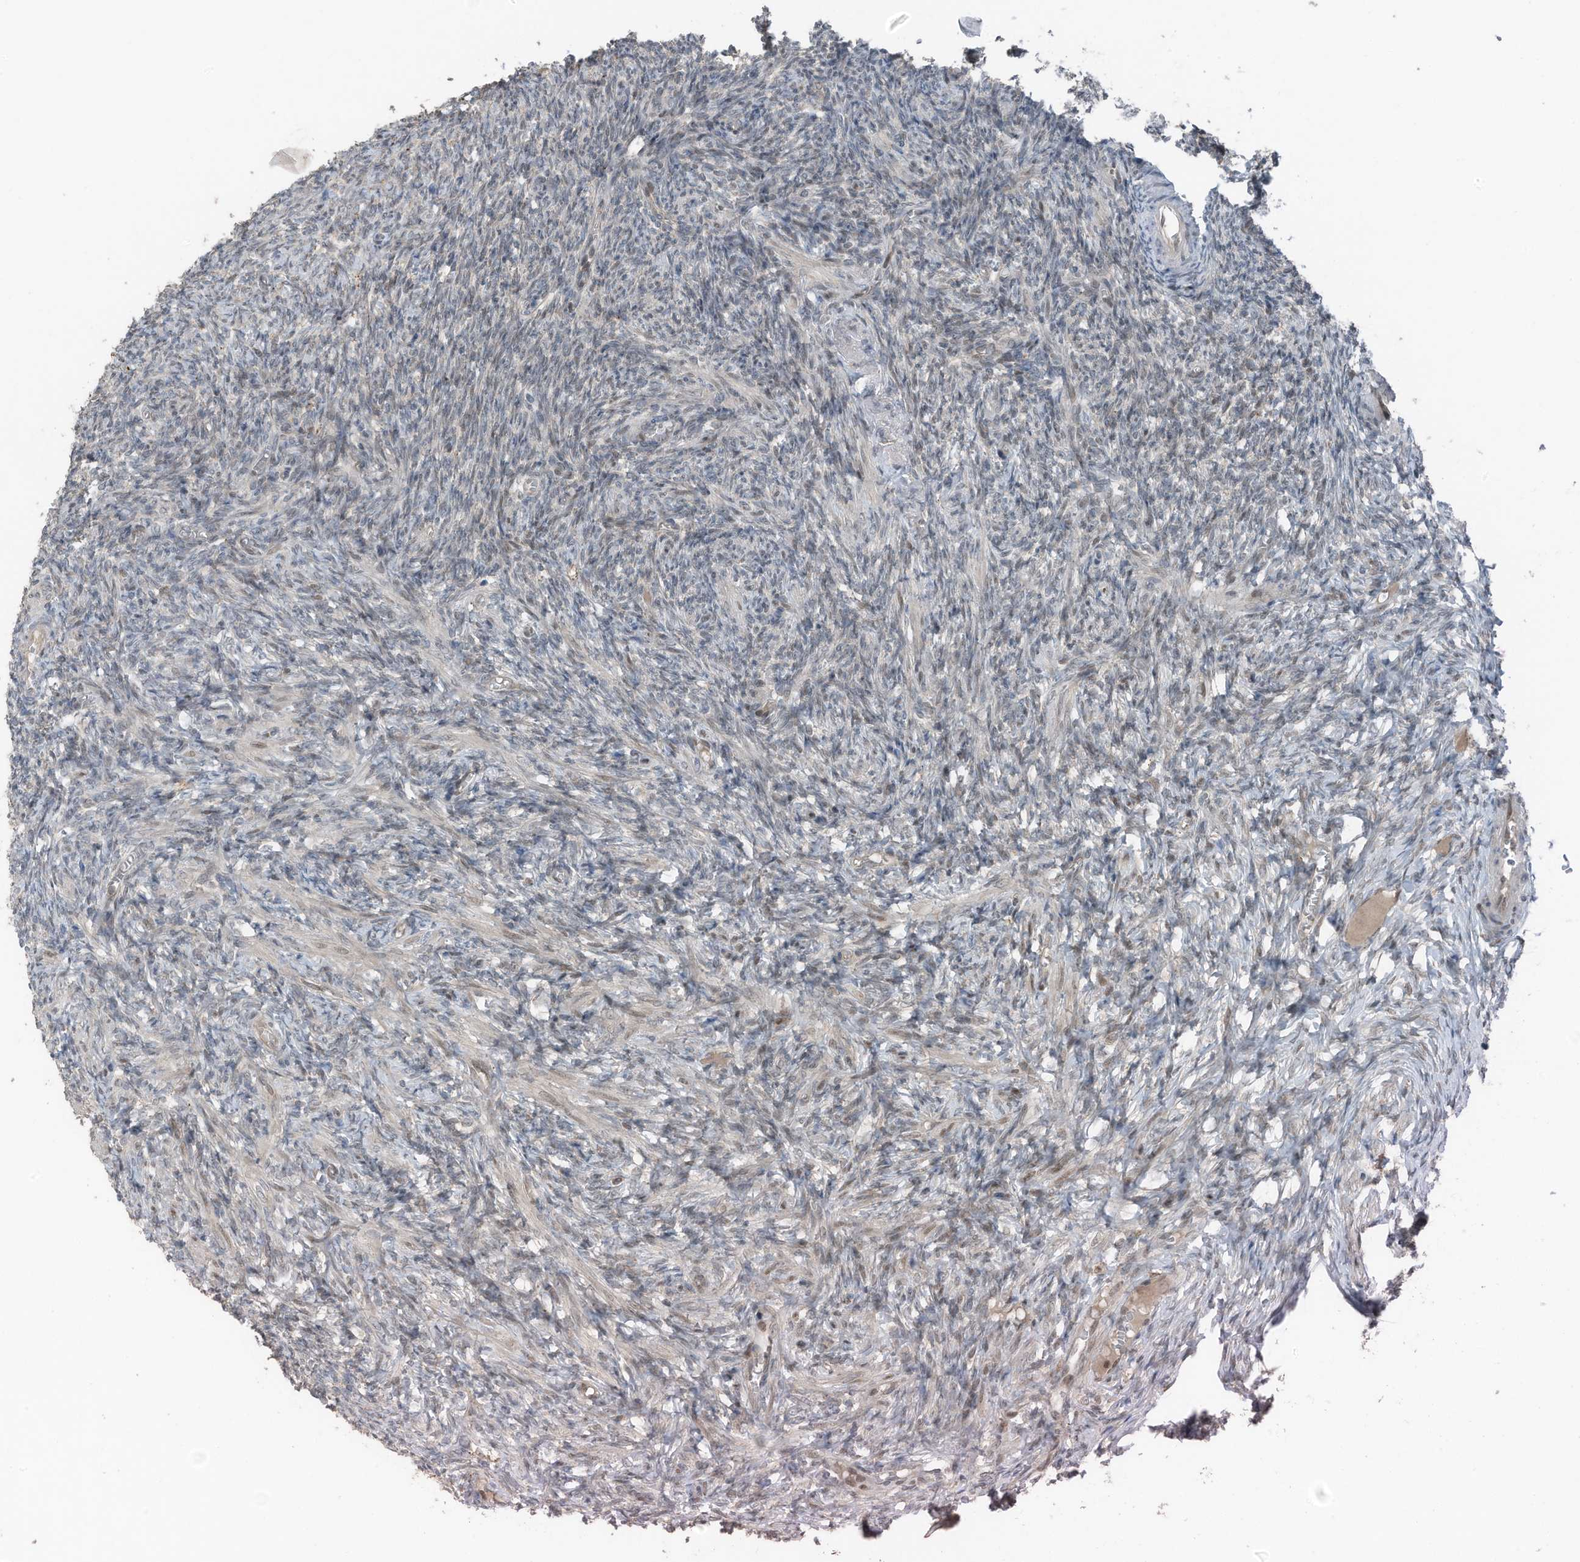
{"staining": {"intensity": "weak", "quantity": "<25%", "location": "nuclear"}, "tissue": "ovary", "cell_type": "Ovarian stroma cells", "image_type": "normal", "snomed": [{"axis": "morphology", "description": "Normal tissue, NOS"}, {"axis": "topography", "description": "Ovary"}], "caption": "Immunohistochemistry (IHC) of normal ovary shows no positivity in ovarian stroma cells. (DAB immunohistochemistry (IHC) visualized using brightfield microscopy, high magnification).", "gene": "TXNDC9", "patient": {"sex": "female", "age": 27}}